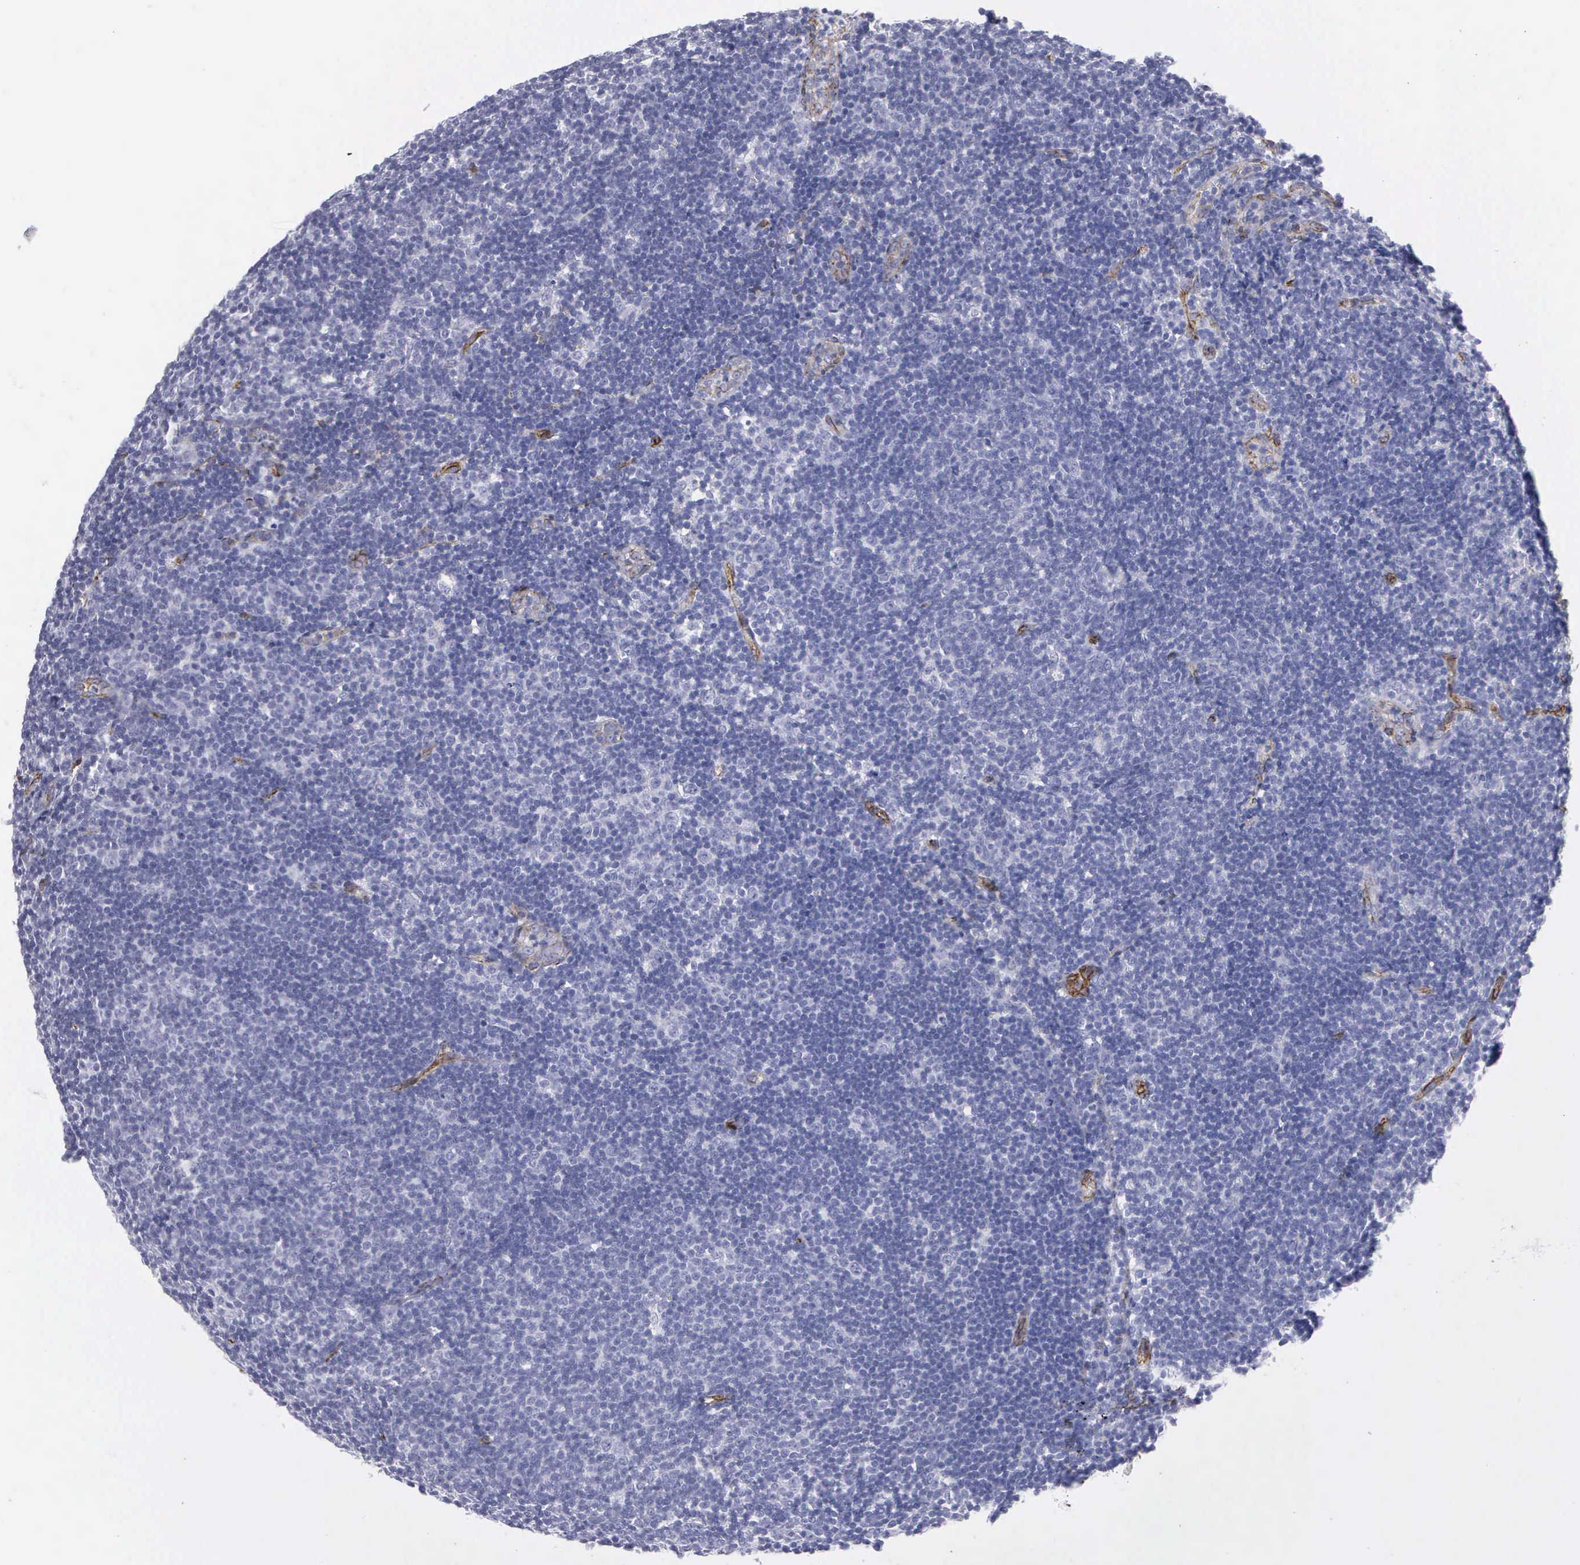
{"staining": {"intensity": "negative", "quantity": "none", "location": "none"}, "tissue": "lymphoma", "cell_type": "Tumor cells", "image_type": "cancer", "snomed": [{"axis": "morphology", "description": "Malignant lymphoma, non-Hodgkin's type, Low grade"}, {"axis": "topography", "description": "Lymph node"}], "caption": "DAB immunohistochemical staining of human lymphoma displays no significant staining in tumor cells.", "gene": "MAGEB10", "patient": {"sex": "male", "age": 49}}